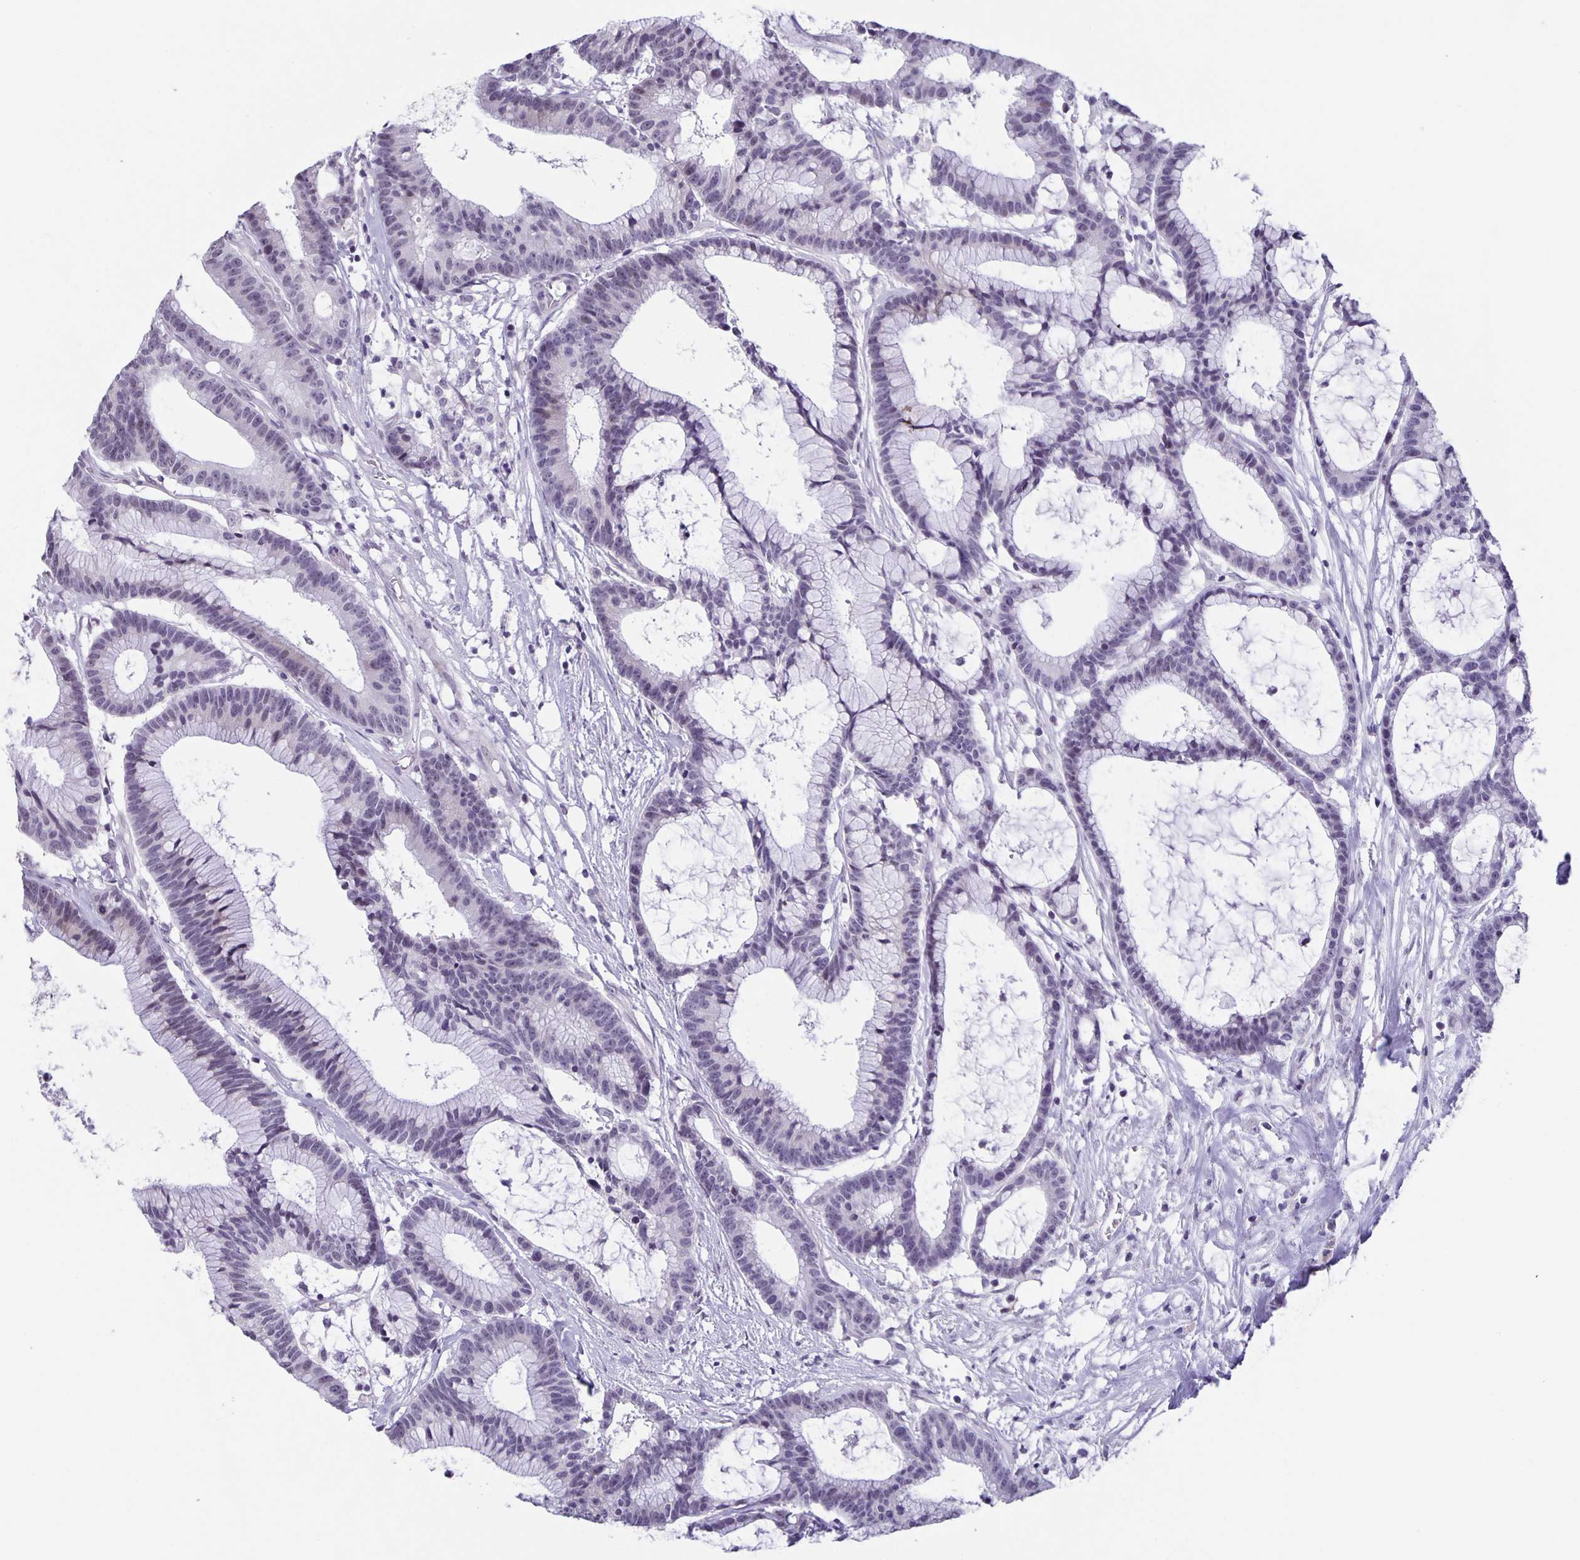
{"staining": {"intensity": "negative", "quantity": "none", "location": "none"}, "tissue": "colorectal cancer", "cell_type": "Tumor cells", "image_type": "cancer", "snomed": [{"axis": "morphology", "description": "Adenocarcinoma, NOS"}, {"axis": "topography", "description": "Colon"}], "caption": "This is an IHC micrograph of adenocarcinoma (colorectal). There is no positivity in tumor cells.", "gene": "PHRF1", "patient": {"sex": "female", "age": 78}}